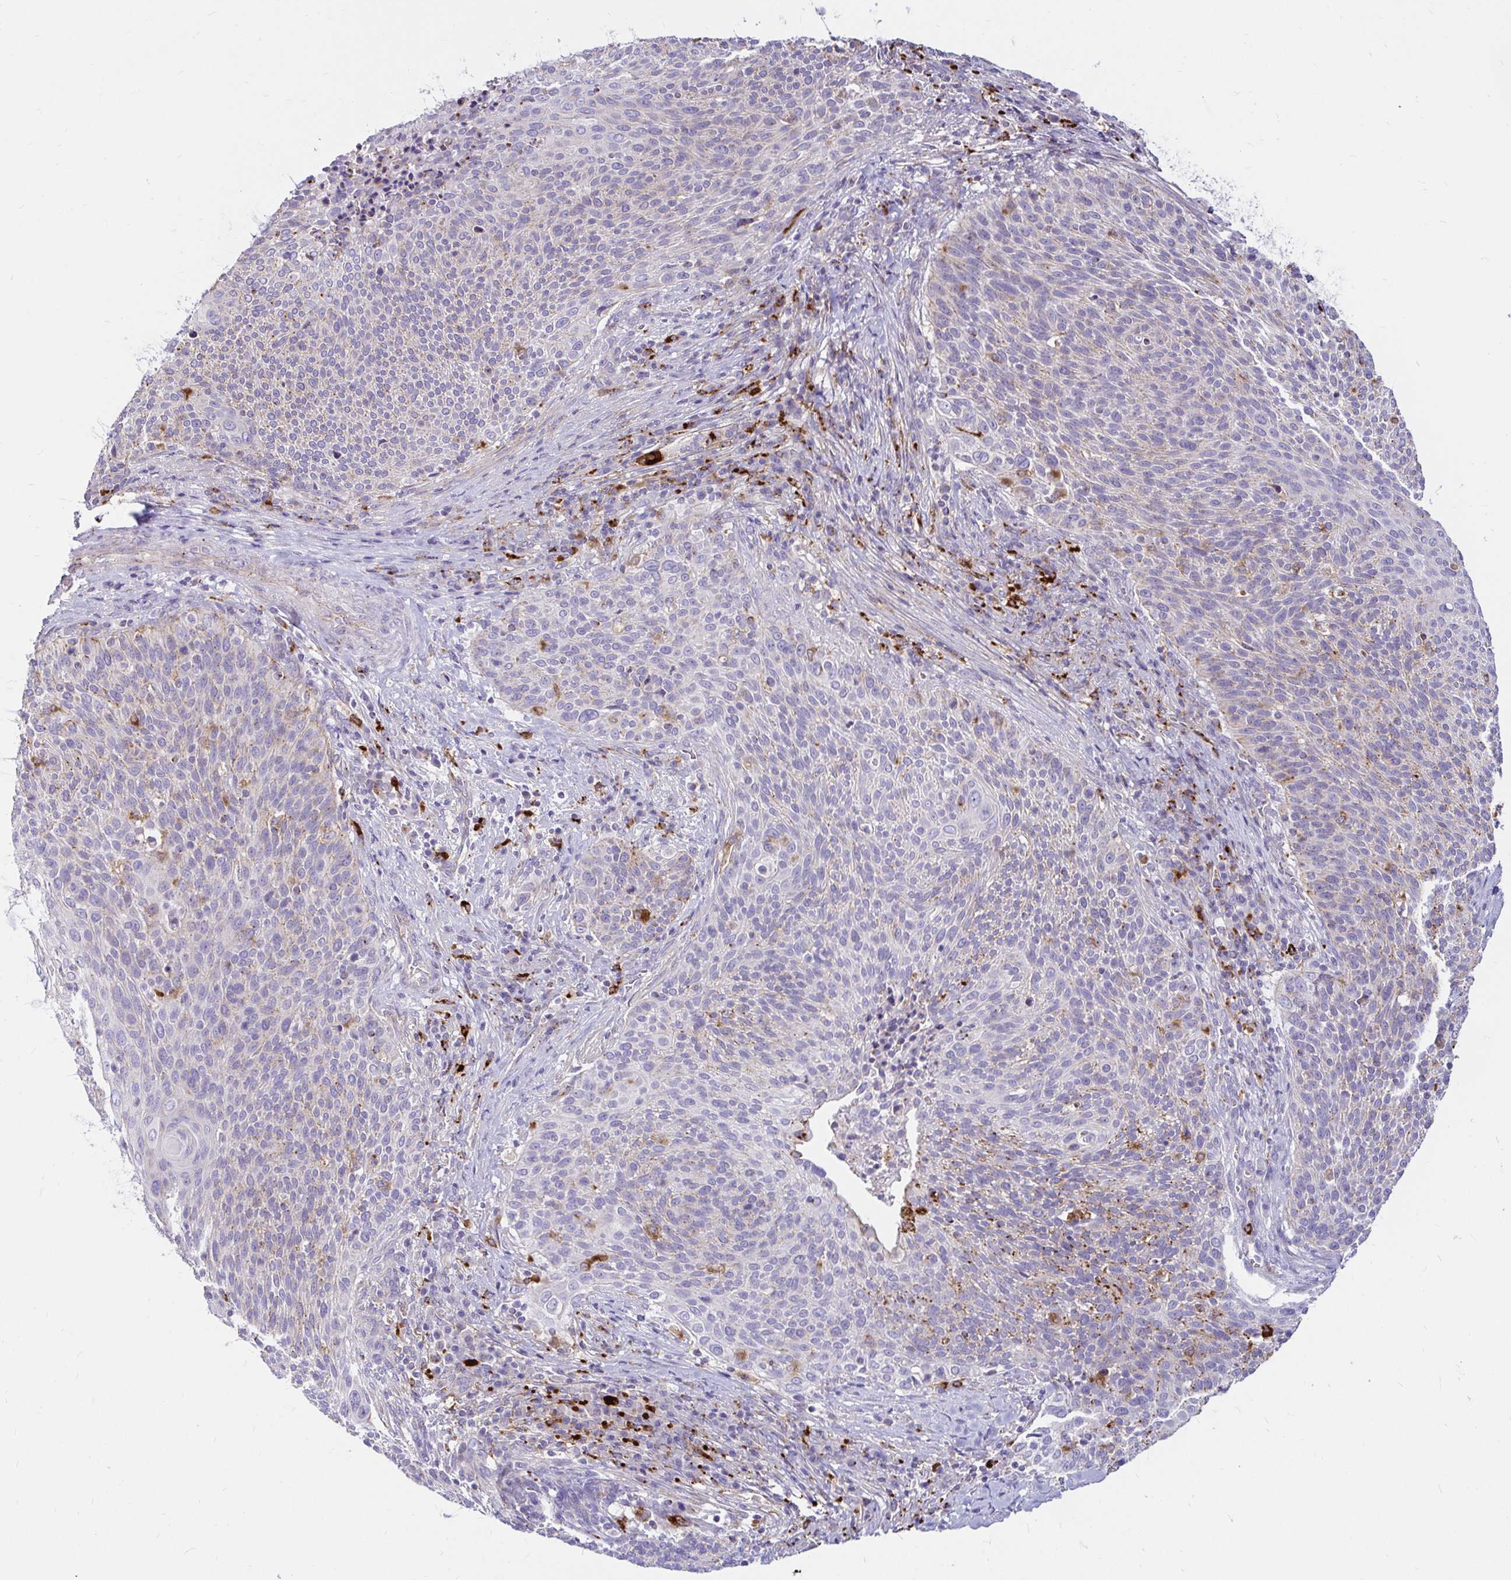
{"staining": {"intensity": "weak", "quantity": "<25%", "location": "cytoplasmic/membranous"}, "tissue": "cervical cancer", "cell_type": "Tumor cells", "image_type": "cancer", "snomed": [{"axis": "morphology", "description": "Squamous cell carcinoma, NOS"}, {"axis": "topography", "description": "Cervix"}], "caption": "Tumor cells are negative for brown protein staining in cervical cancer.", "gene": "FUCA1", "patient": {"sex": "female", "age": 31}}